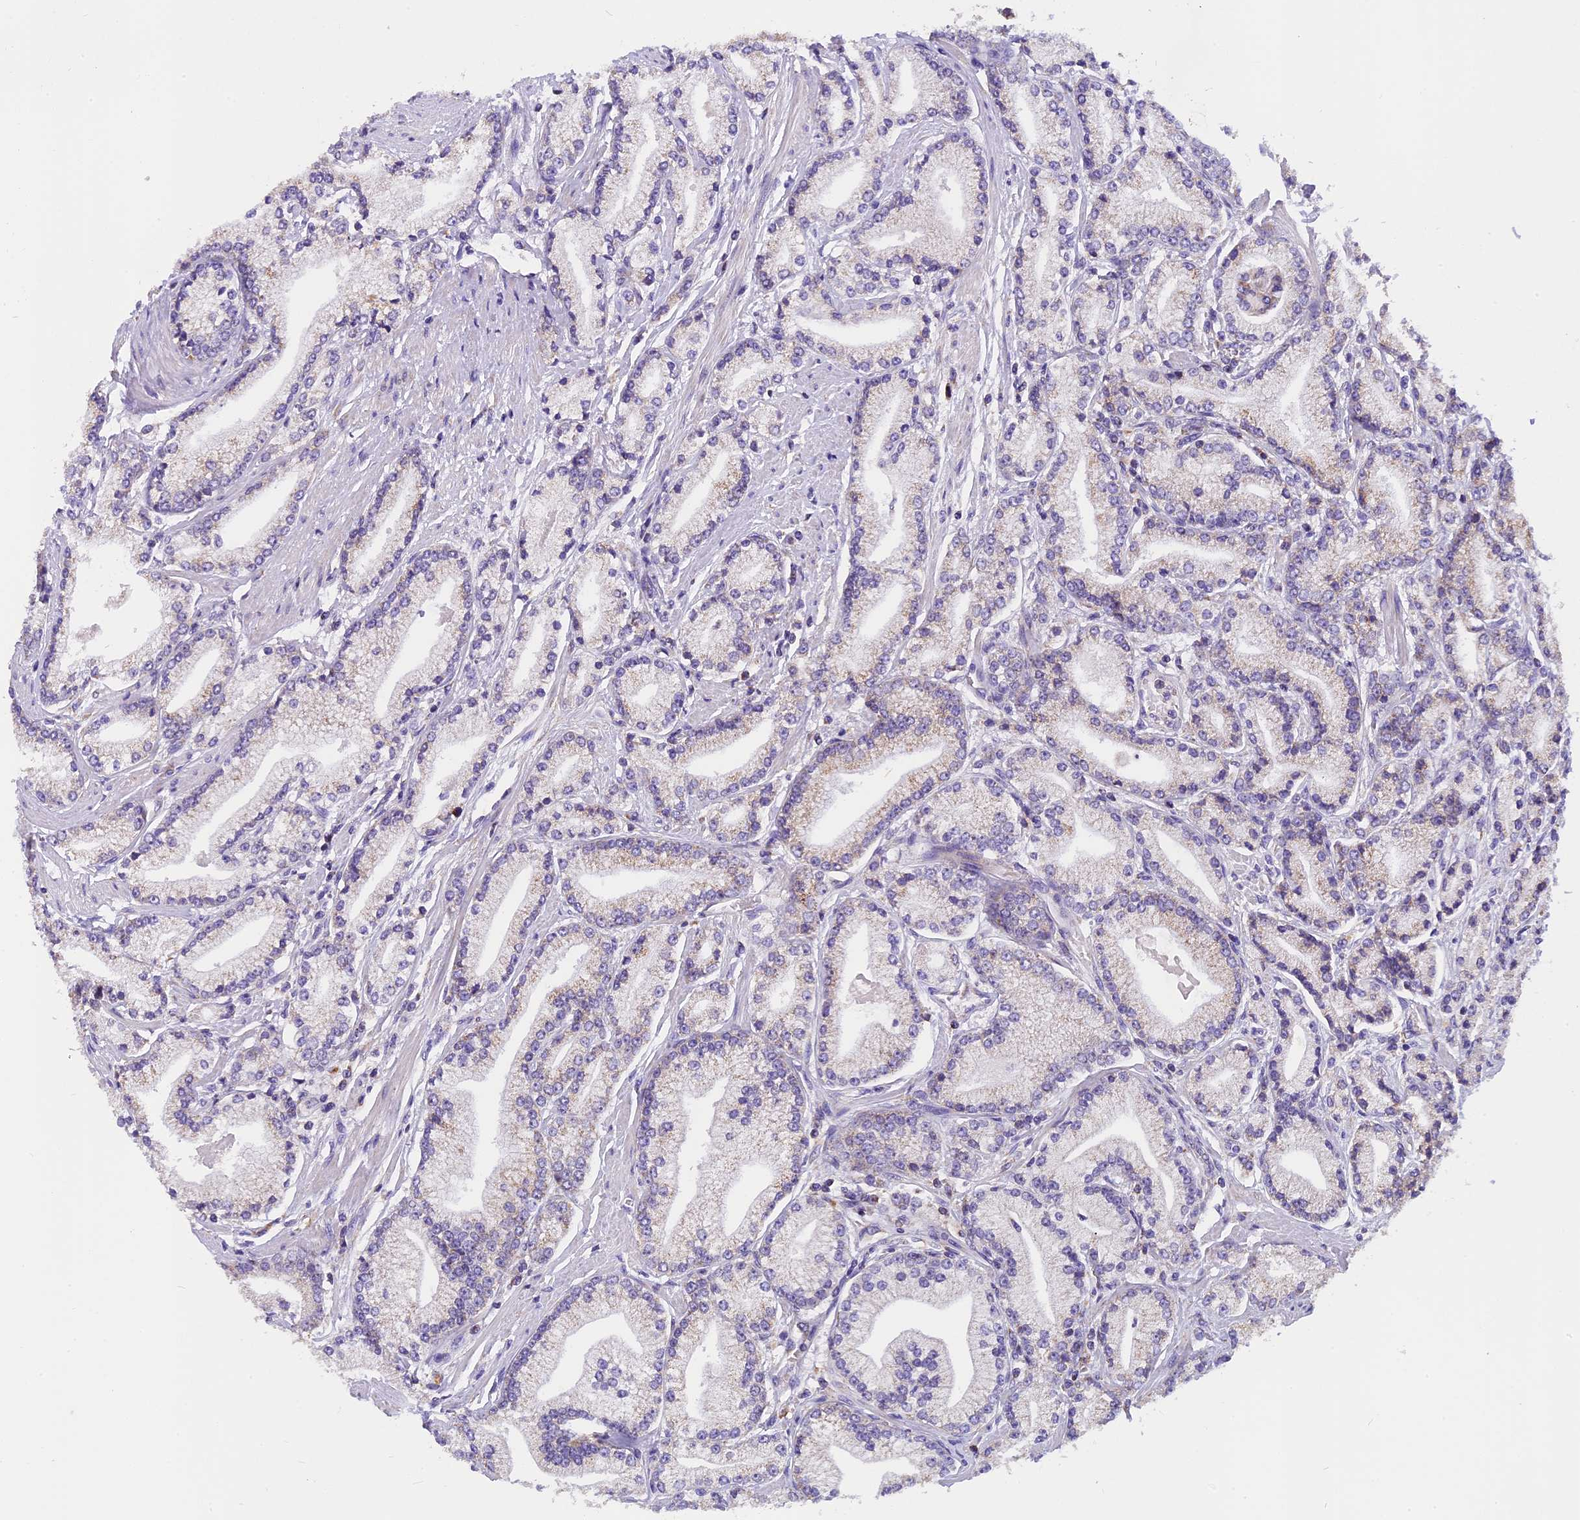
{"staining": {"intensity": "weak", "quantity": "25%-75%", "location": "cytoplasmic/membranous"}, "tissue": "prostate cancer", "cell_type": "Tumor cells", "image_type": "cancer", "snomed": [{"axis": "morphology", "description": "Adenocarcinoma, High grade"}, {"axis": "topography", "description": "Prostate"}], "caption": "Immunohistochemical staining of human high-grade adenocarcinoma (prostate) exhibits low levels of weak cytoplasmic/membranous positivity in about 25%-75% of tumor cells. (DAB = brown stain, brightfield microscopy at high magnification).", "gene": "MGME1", "patient": {"sex": "male", "age": 67}}